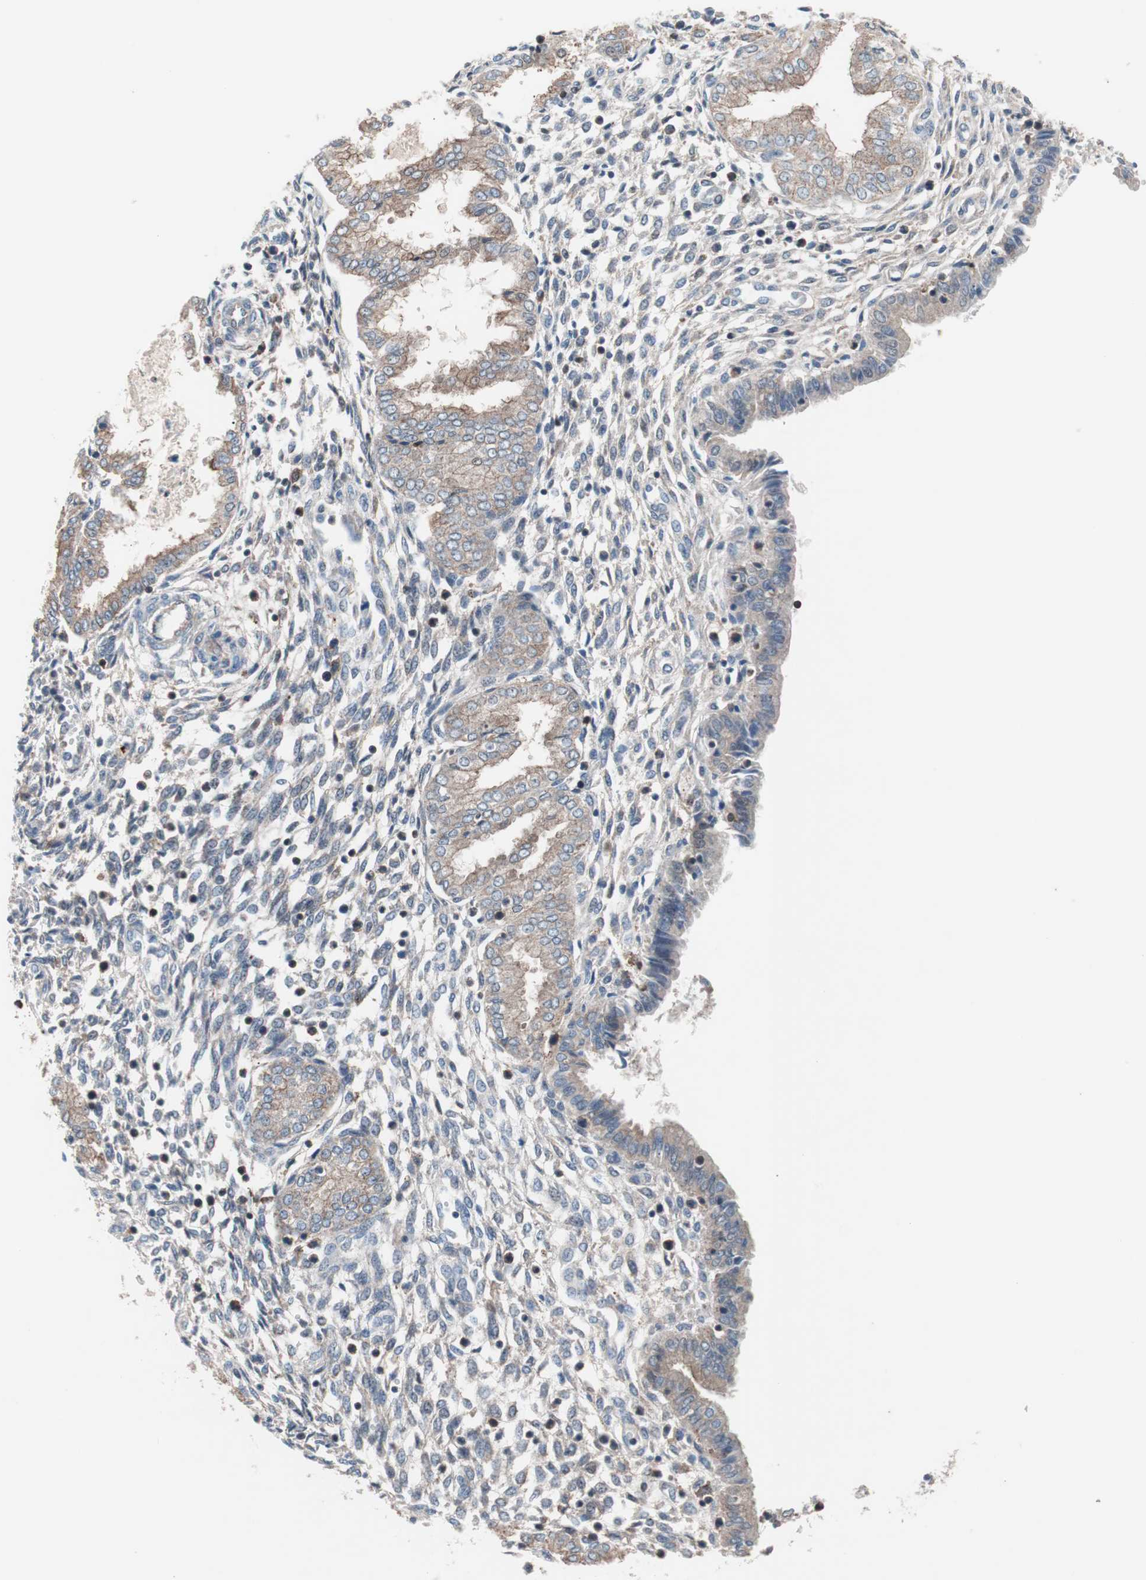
{"staining": {"intensity": "weak", "quantity": "25%-75%", "location": "cytoplasmic/membranous"}, "tissue": "endometrium", "cell_type": "Cells in endometrial stroma", "image_type": "normal", "snomed": [{"axis": "morphology", "description": "Normal tissue, NOS"}, {"axis": "topography", "description": "Endometrium"}], "caption": "An image of human endometrium stained for a protein reveals weak cytoplasmic/membranous brown staining in cells in endometrial stroma.", "gene": "PIK3R1", "patient": {"sex": "female", "age": 33}}